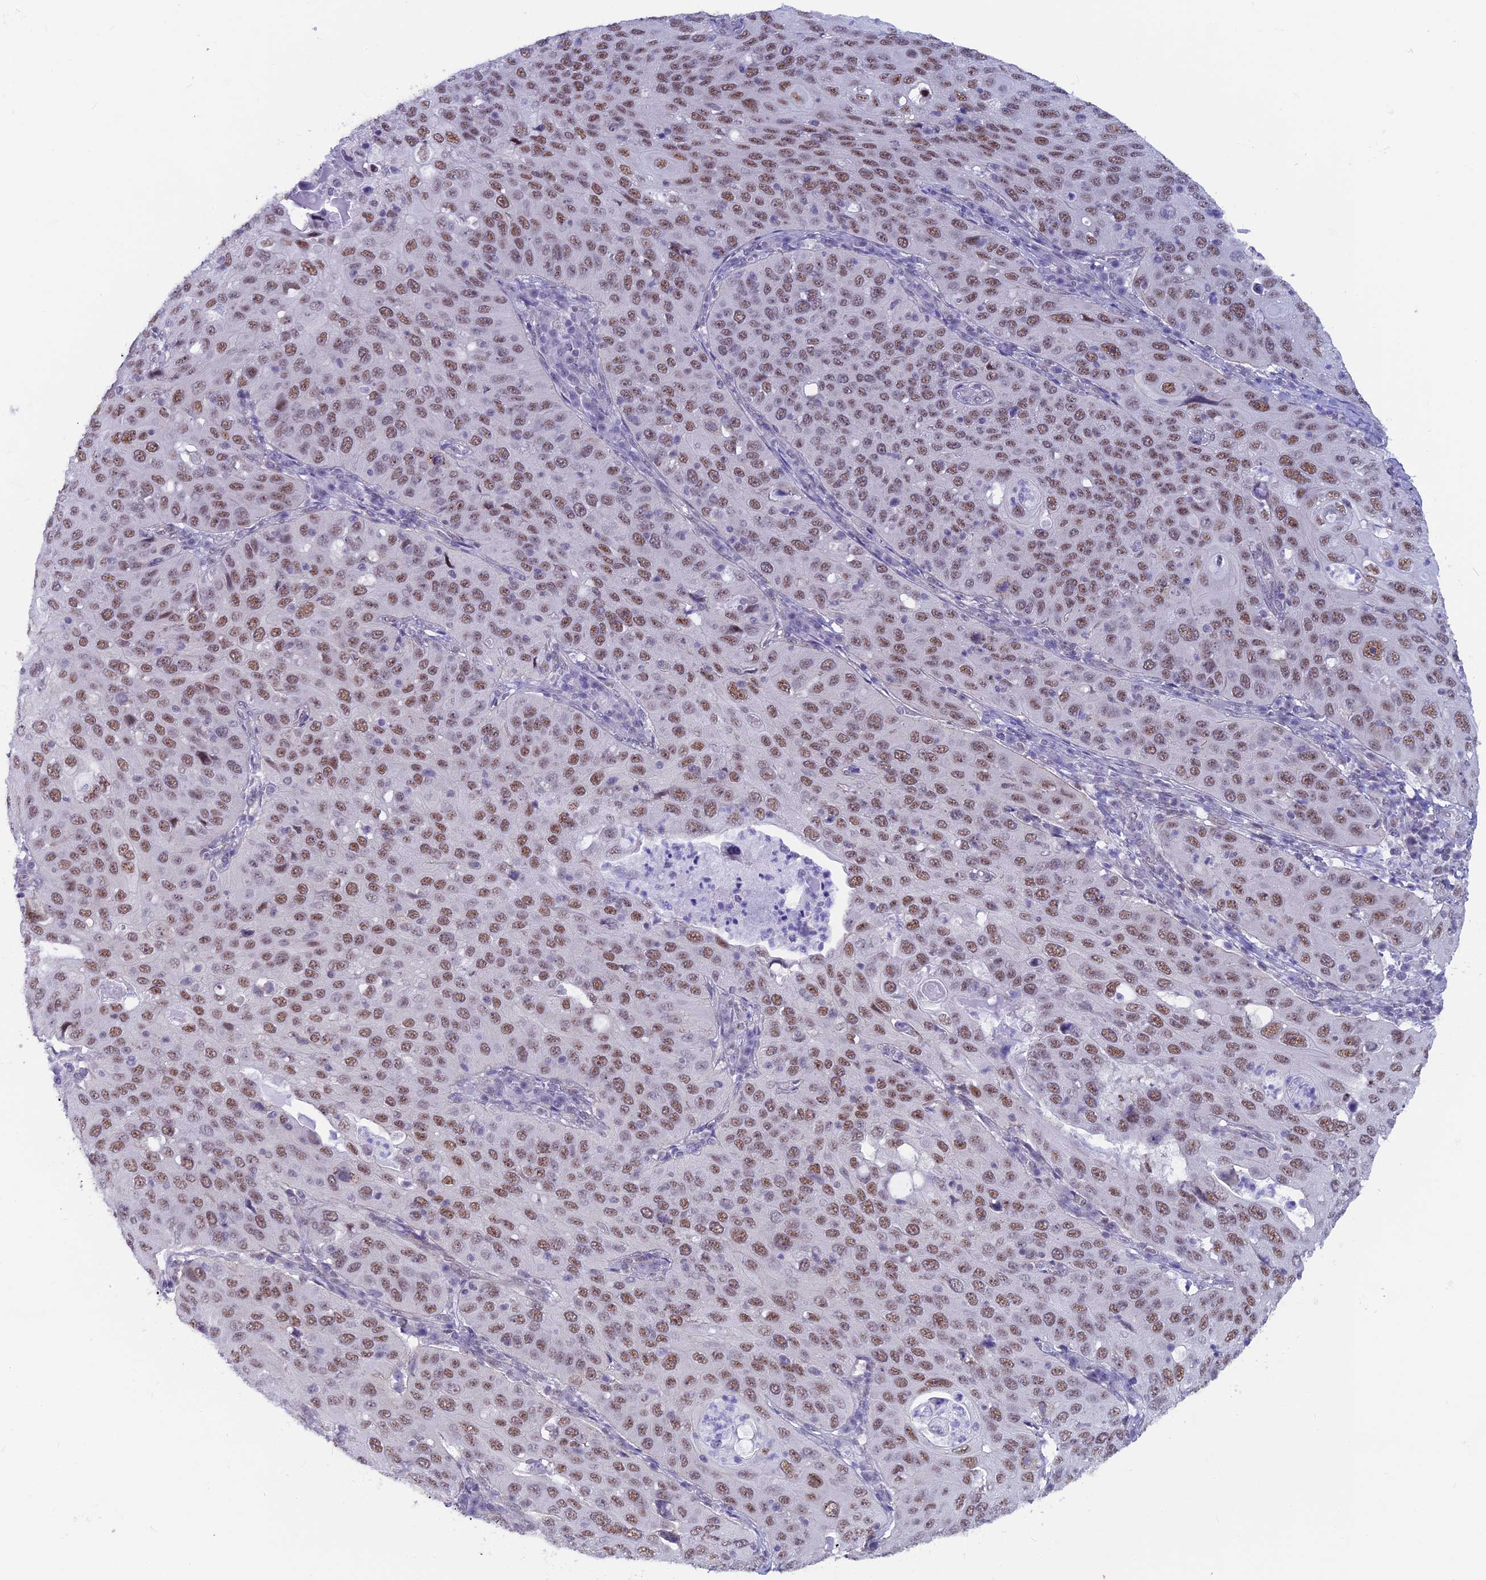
{"staining": {"intensity": "moderate", "quantity": ">75%", "location": "nuclear"}, "tissue": "cervical cancer", "cell_type": "Tumor cells", "image_type": "cancer", "snomed": [{"axis": "morphology", "description": "Squamous cell carcinoma, NOS"}, {"axis": "topography", "description": "Cervix"}], "caption": "Immunohistochemical staining of human cervical squamous cell carcinoma displays moderate nuclear protein staining in approximately >75% of tumor cells. The protein of interest is stained brown, and the nuclei are stained in blue (DAB (3,3'-diaminobenzidine) IHC with brightfield microscopy, high magnification).", "gene": "SRSF5", "patient": {"sex": "female", "age": 36}}